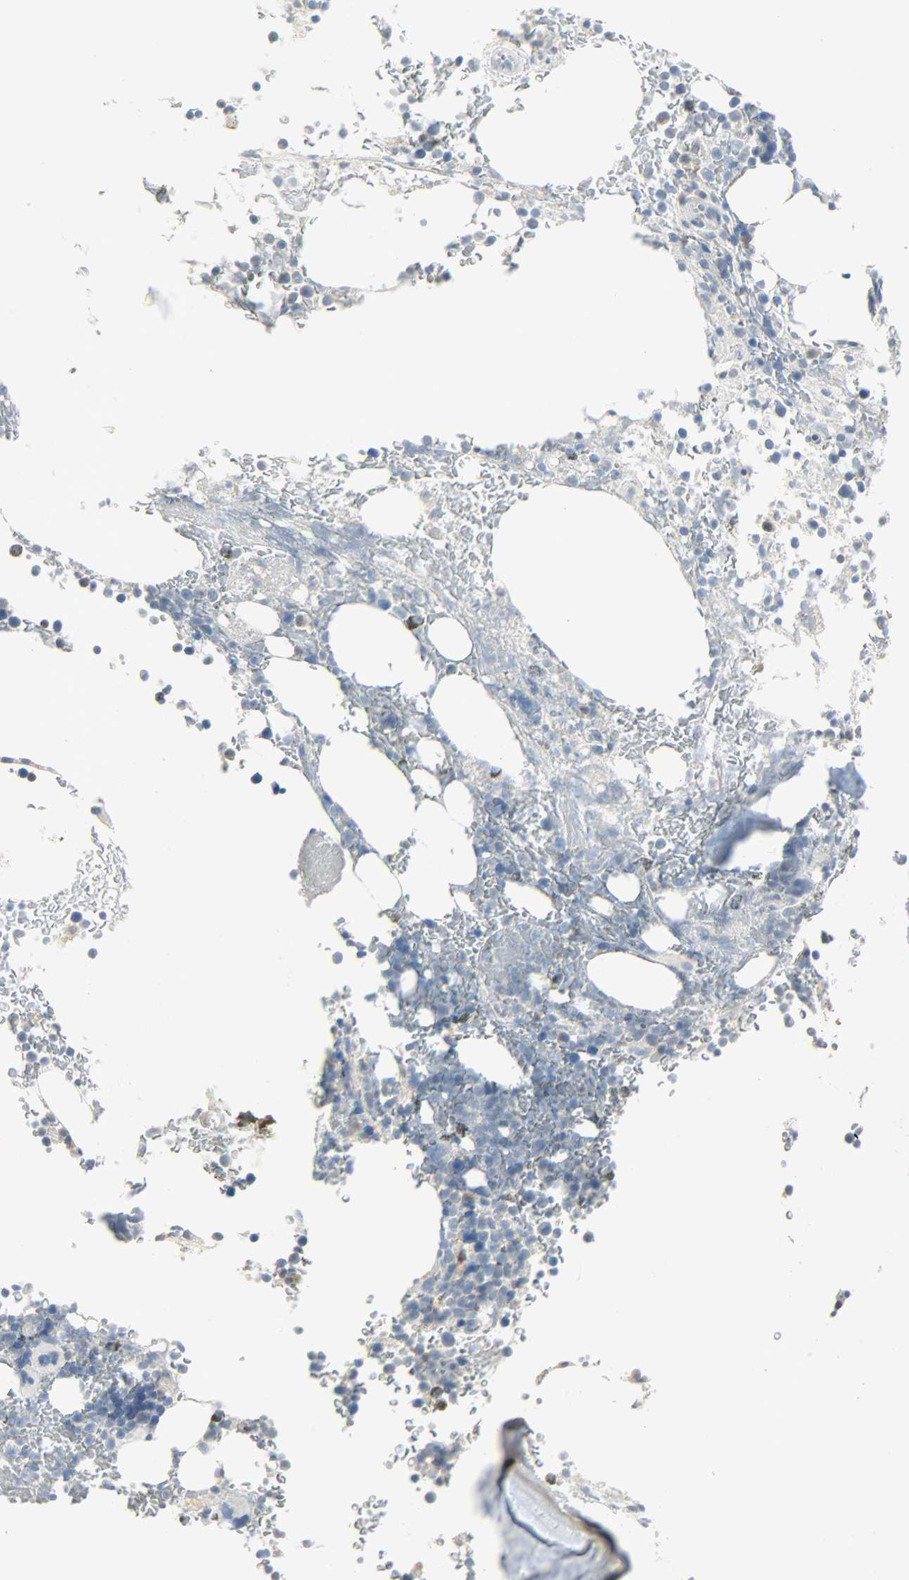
{"staining": {"intensity": "moderate", "quantity": "<25%", "location": "cytoplasmic/membranous,nuclear"}, "tissue": "bone marrow", "cell_type": "Hematopoietic cells", "image_type": "normal", "snomed": [{"axis": "morphology", "description": "Normal tissue, NOS"}, {"axis": "topography", "description": "Bone marrow"}], "caption": "This histopathology image reveals immunohistochemistry staining of benign human bone marrow, with low moderate cytoplasmic/membranous,nuclear positivity in about <25% of hematopoietic cells.", "gene": "CAMK4", "patient": {"sex": "female", "age": 73}}